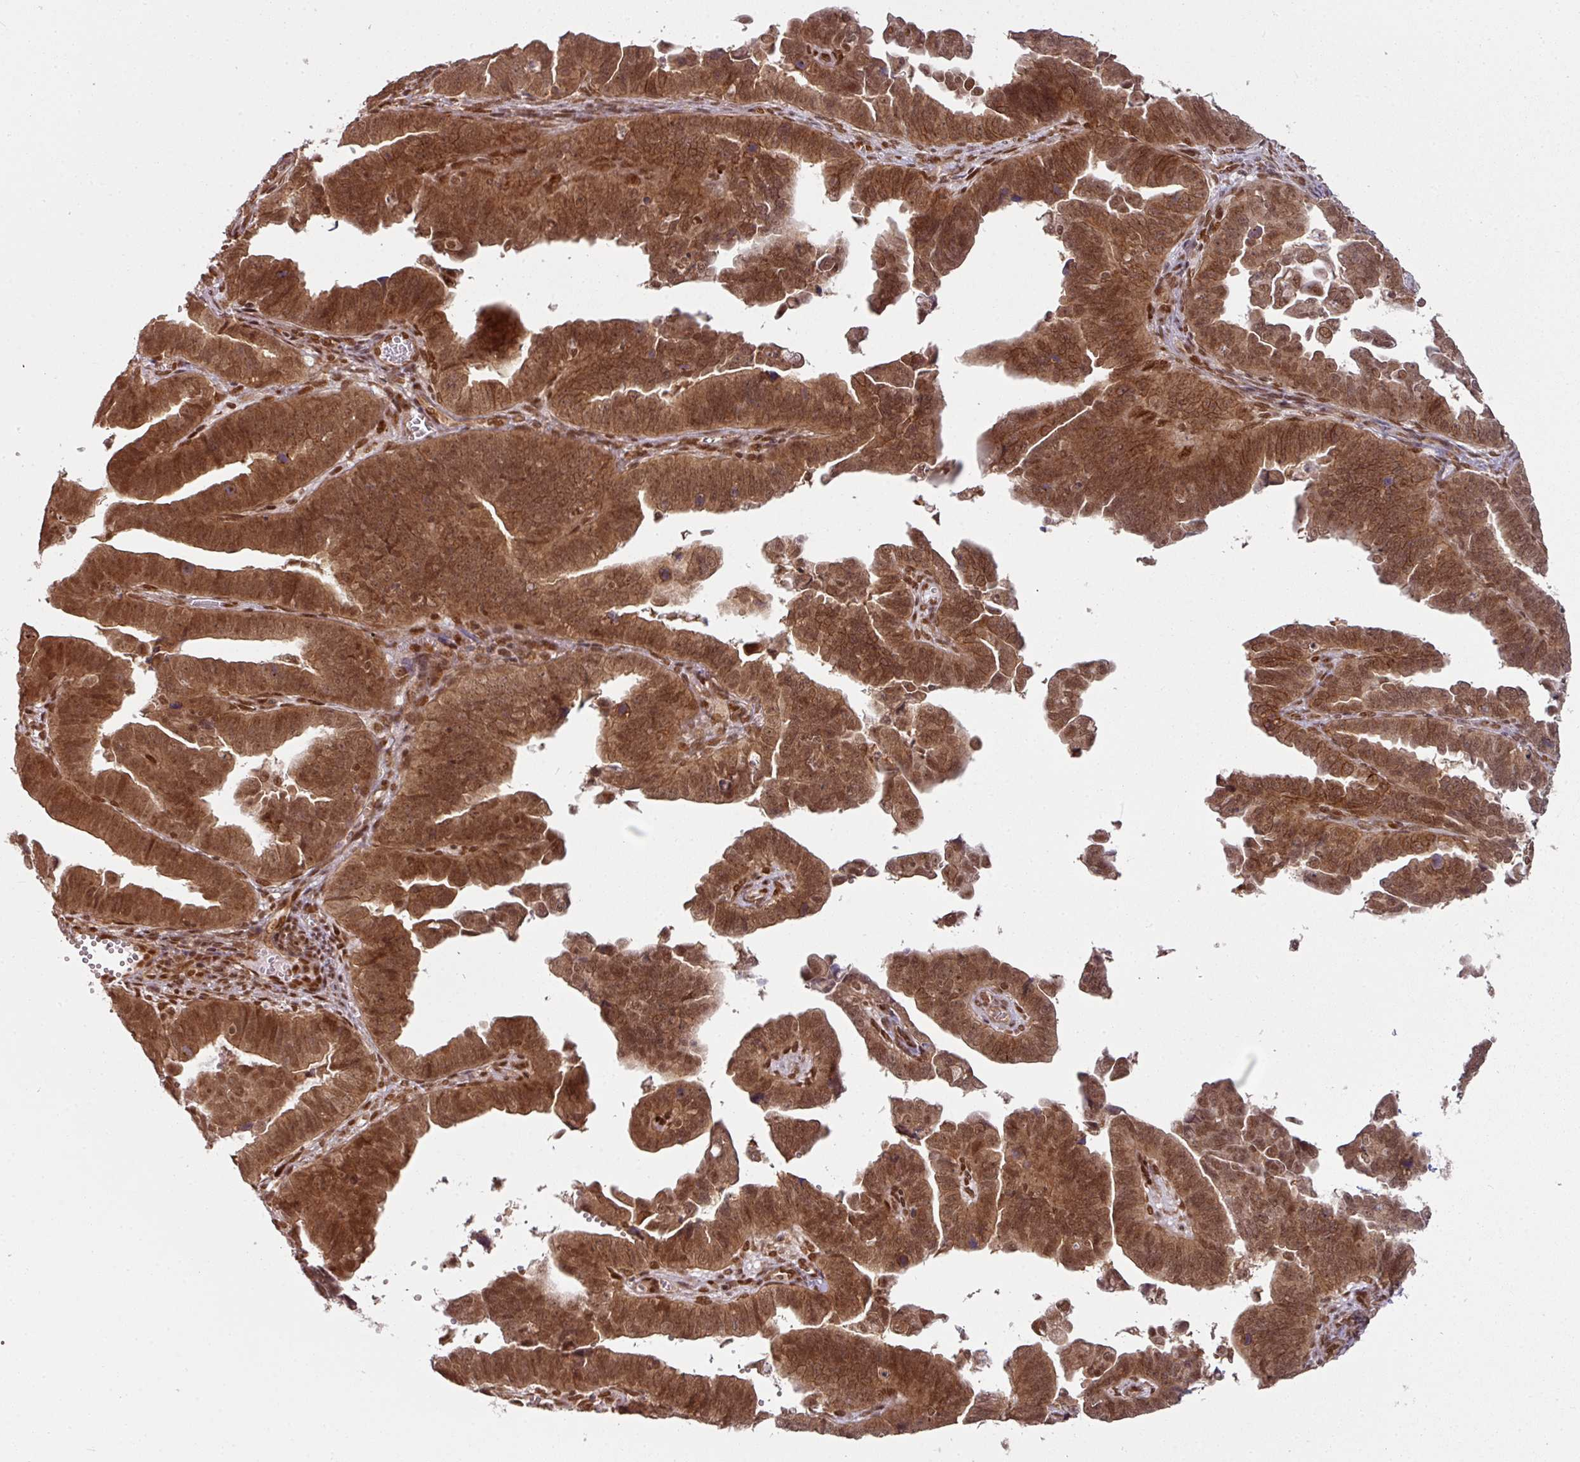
{"staining": {"intensity": "moderate", "quantity": ">75%", "location": "cytoplasmic/membranous,nuclear"}, "tissue": "endometrial cancer", "cell_type": "Tumor cells", "image_type": "cancer", "snomed": [{"axis": "morphology", "description": "Adenocarcinoma, NOS"}, {"axis": "topography", "description": "Endometrium"}], "caption": "Endometrial cancer (adenocarcinoma) tissue shows moderate cytoplasmic/membranous and nuclear expression in approximately >75% of tumor cells, visualized by immunohistochemistry.", "gene": "SIK3", "patient": {"sex": "female", "age": 75}}